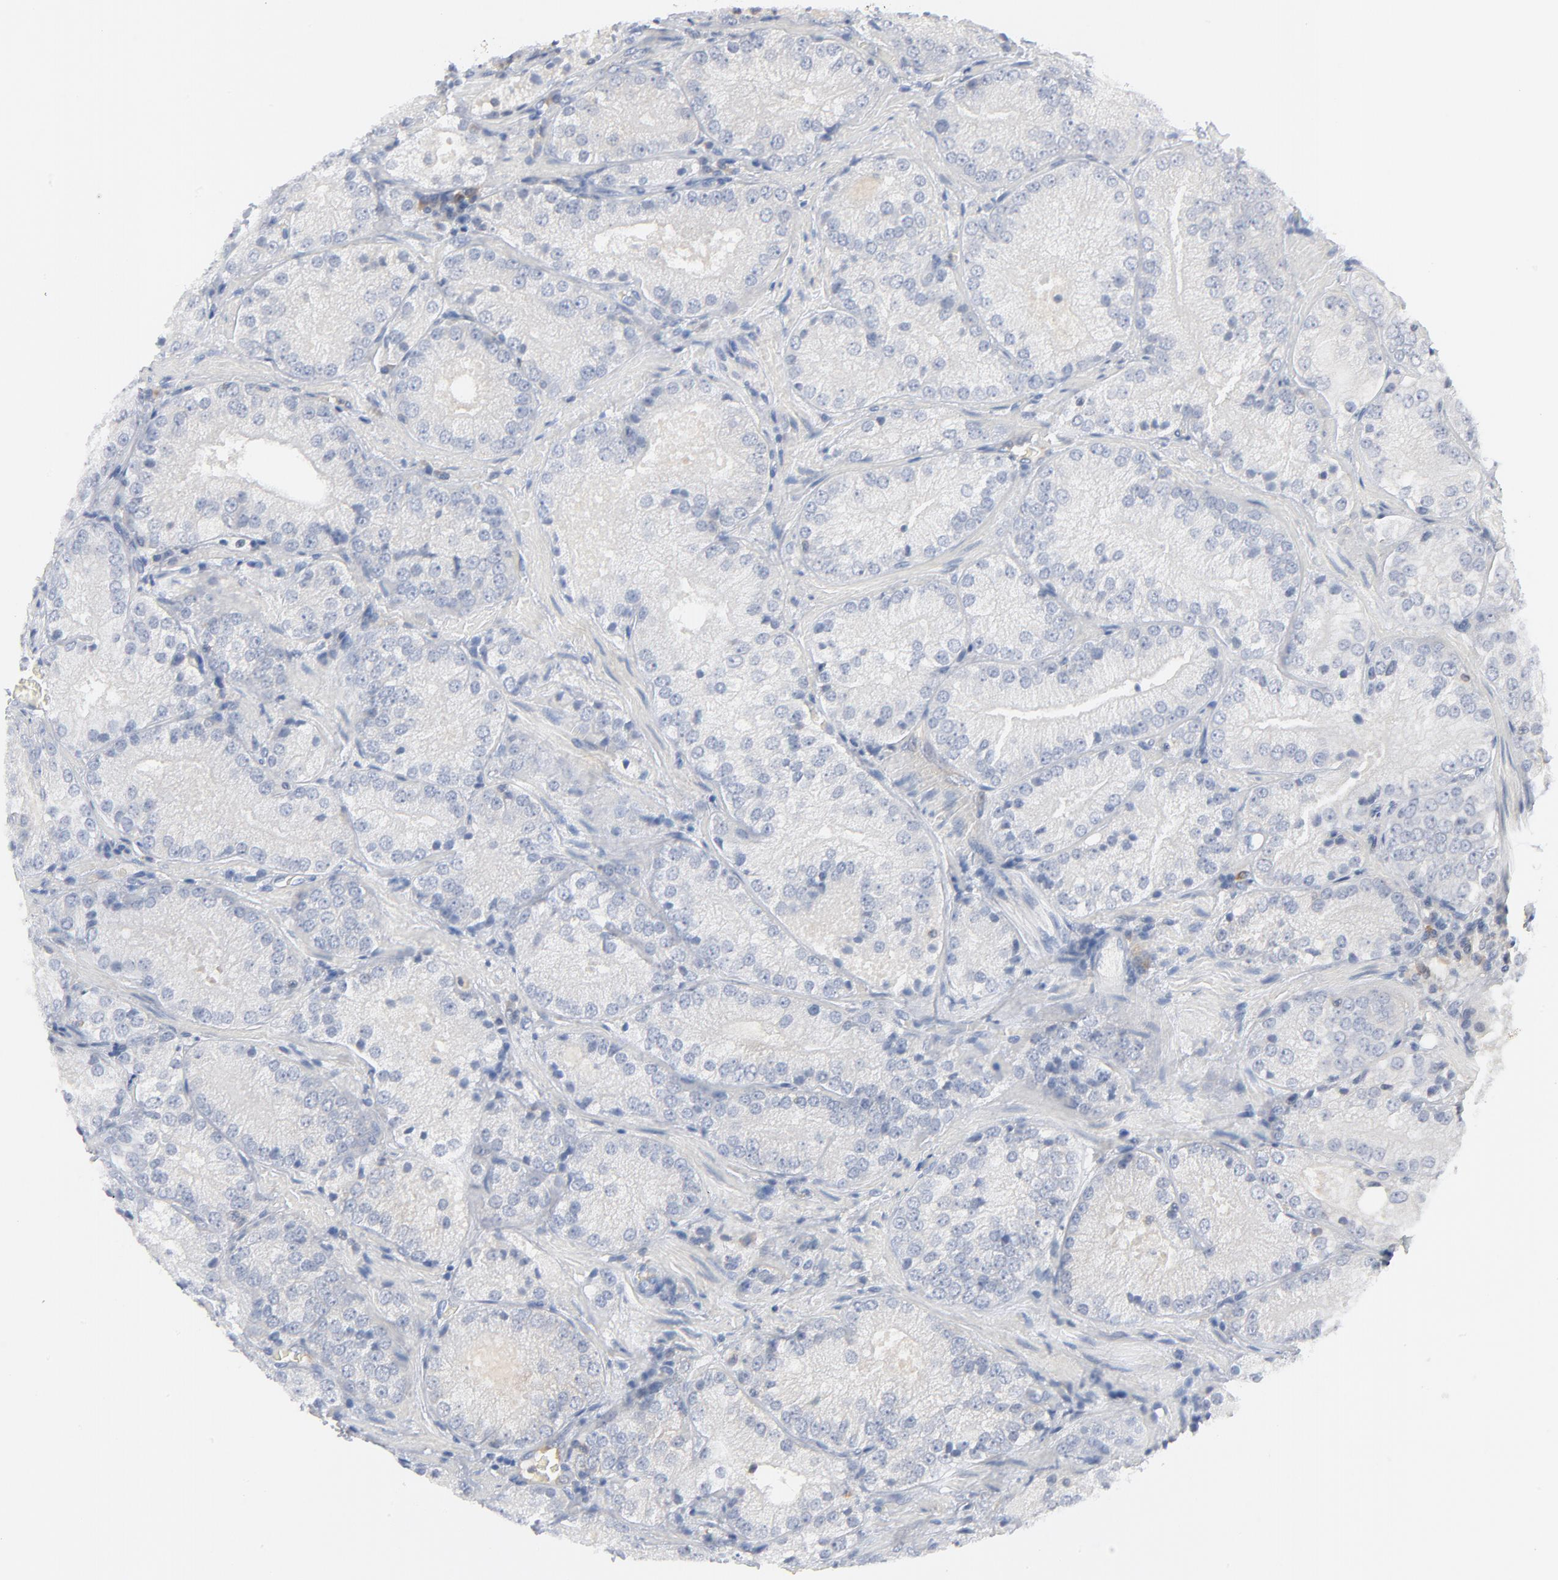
{"staining": {"intensity": "negative", "quantity": "none", "location": "none"}, "tissue": "prostate cancer", "cell_type": "Tumor cells", "image_type": "cancer", "snomed": [{"axis": "morphology", "description": "Adenocarcinoma, Low grade"}, {"axis": "topography", "description": "Prostate"}], "caption": "Human prostate cancer stained for a protein using immunohistochemistry displays no expression in tumor cells.", "gene": "PTK2B", "patient": {"sex": "male", "age": 60}}